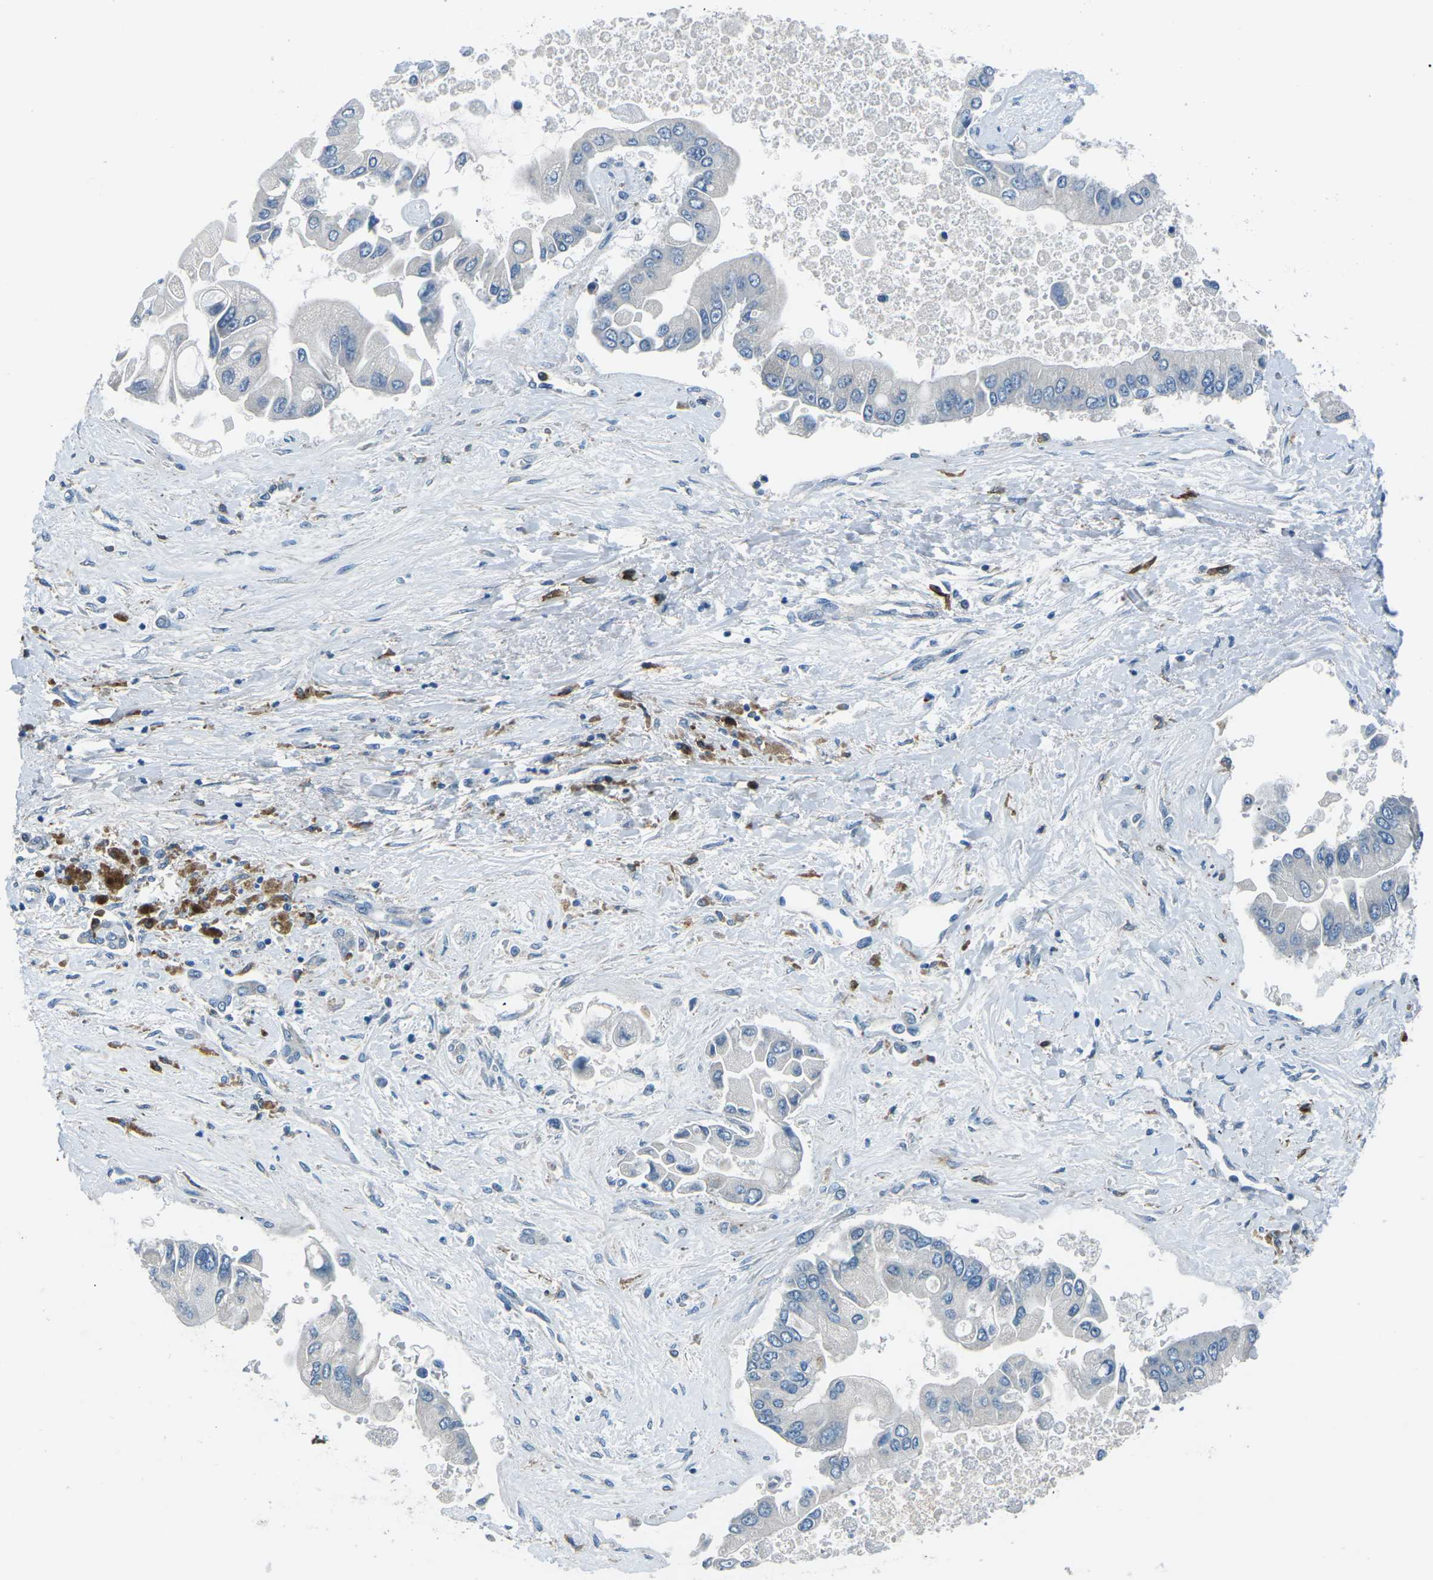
{"staining": {"intensity": "negative", "quantity": "none", "location": "none"}, "tissue": "liver cancer", "cell_type": "Tumor cells", "image_type": "cancer", "snomed": [{"axis": "morphology", "description": "Cholangiocarcinoma"}, {"axis": "topography", "description": "Liver"}], "caption": "This is an immunohistochemistry photomicrograph of liver cancer (cholangiocarcinoma). There is no staining in tumor cells.", "gene": "CD1D", "patient": {"sex": "male", "age": 50}}